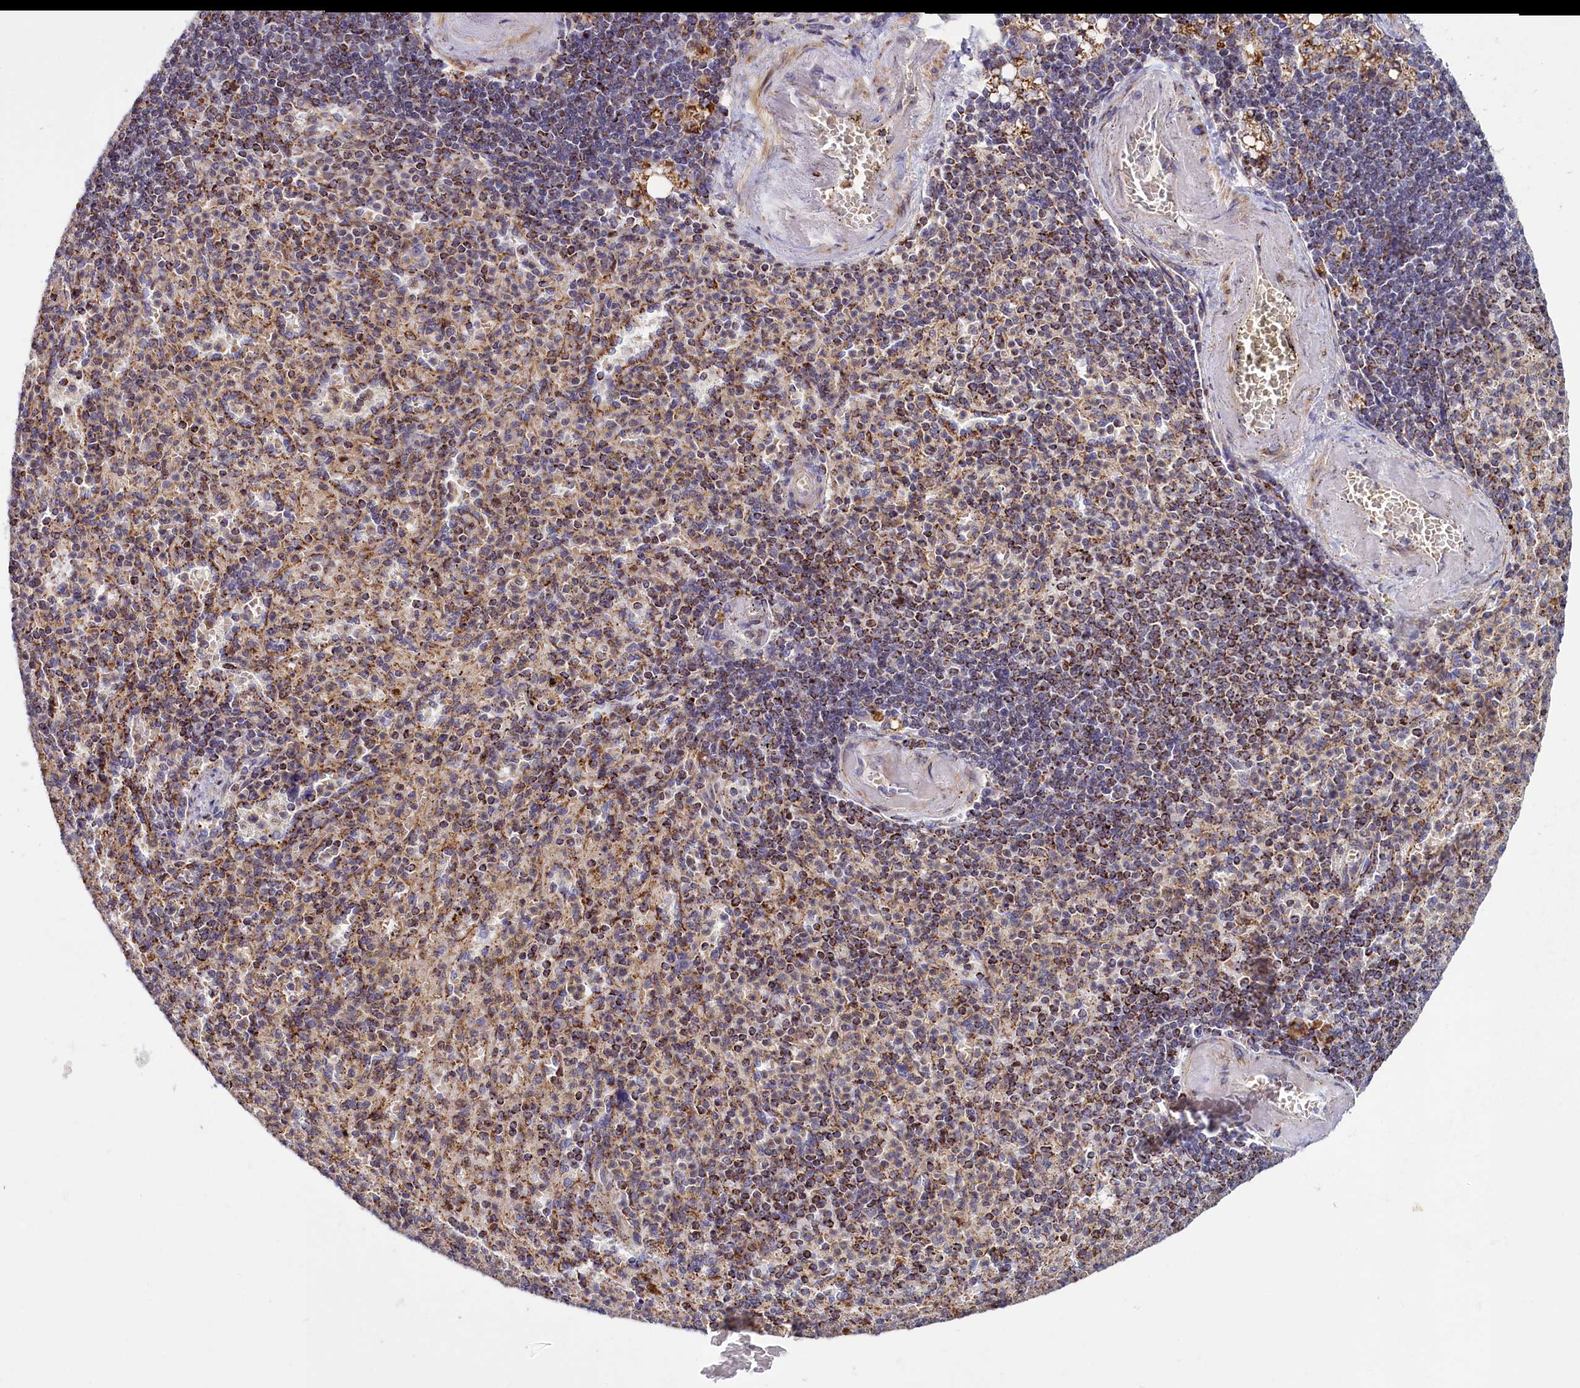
{"staining": {"intensity": "moderate", "quantity": ">75%", "location": "cytoplasmic/membranous"}, "tissue": "spleen", "cell_type": "Cells in red pulp", "image_type": "normal", "snomed": [{"axis": "morphology", "description": "Normal tissue, NOS"}, {"axis": "topography", "description": "Spleen"}], "caption": "The histopathology image displays immunohistochemical staining of normal spleen. There is moderate cytoplasmic/membranous positivity is present in about >75% of cells in red pulp. Immunohistochemistry stains the protein in brown and the nuclei are stained blue.", "gene": "DYNC2H1", "patient": {"sex": "female", "age": 74}}